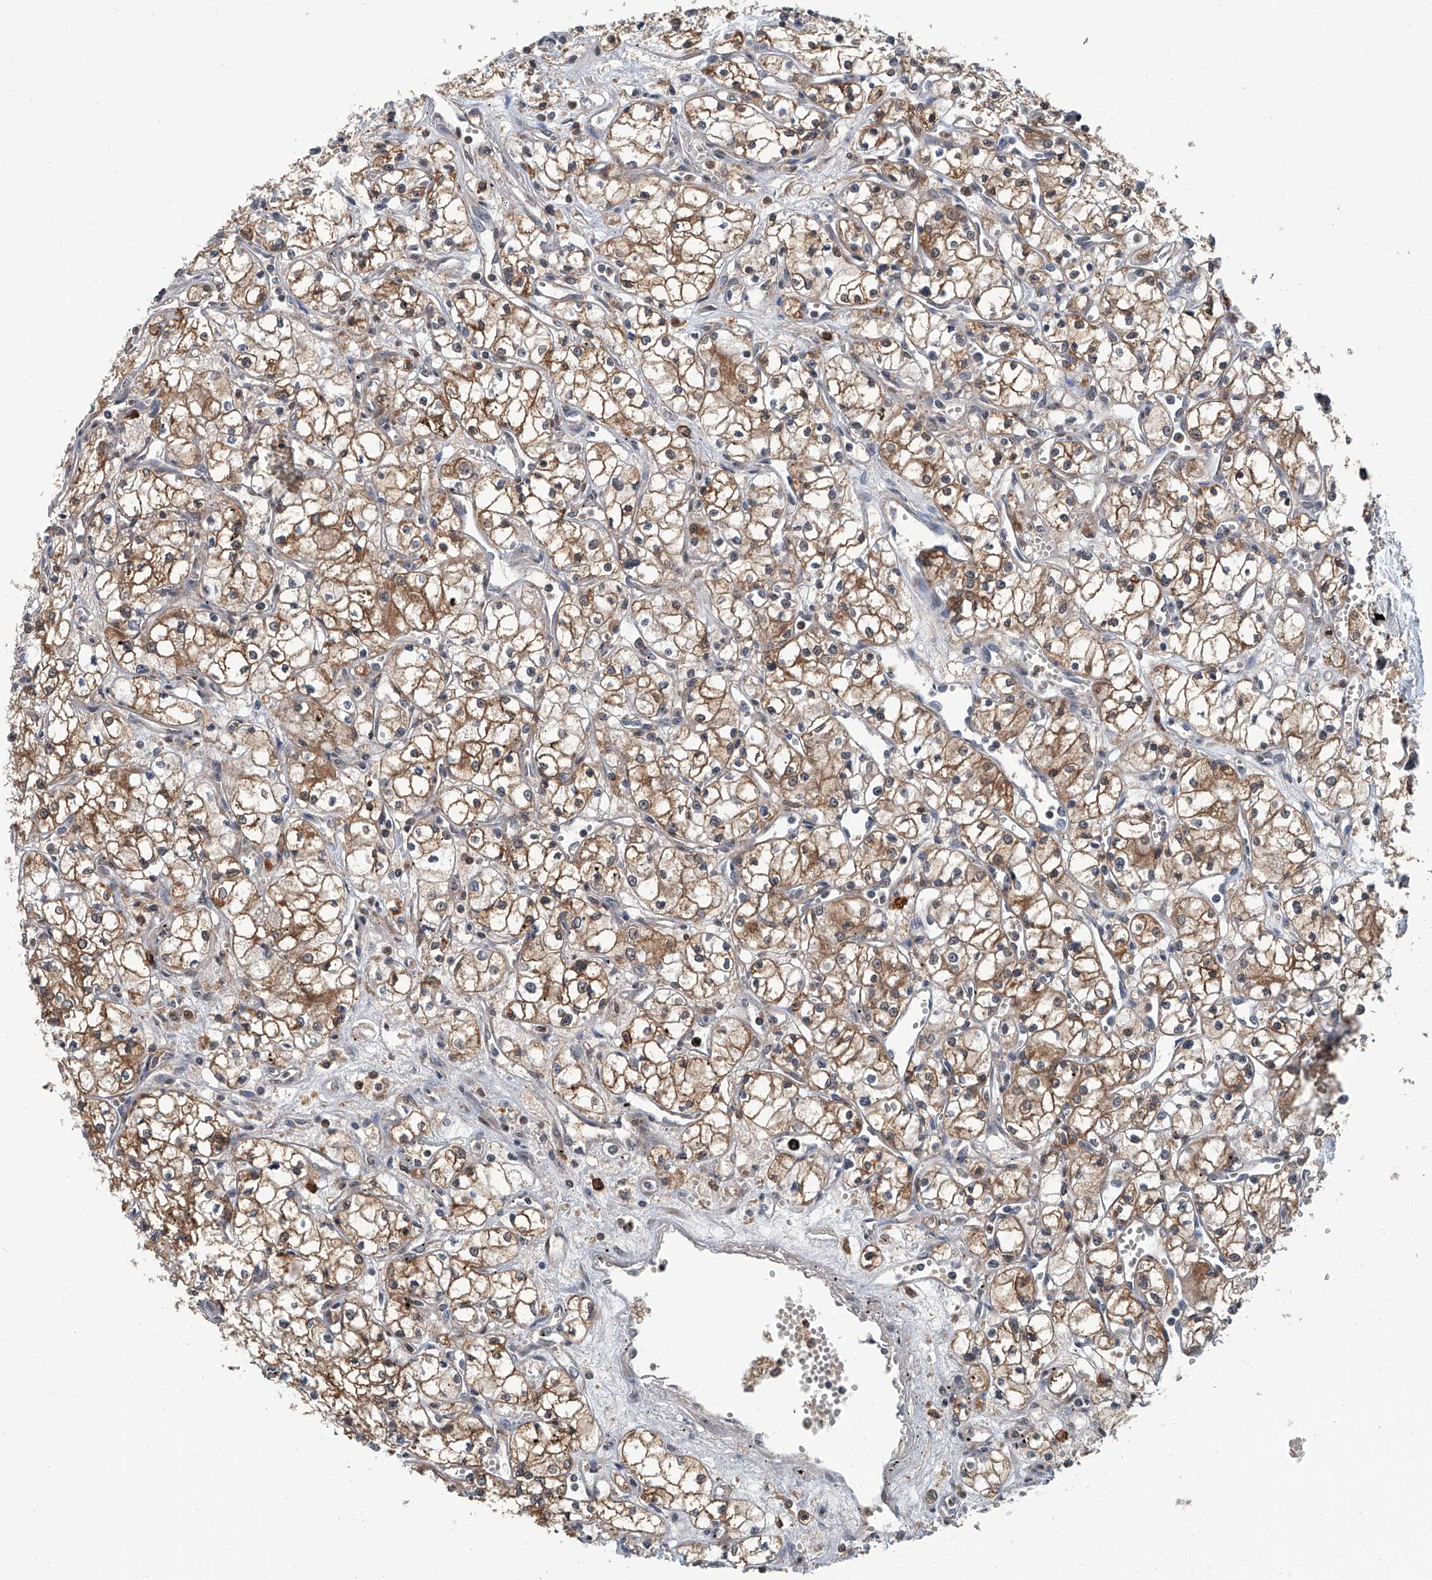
{"staining": {"intensity": "moderate", "quantity": ">75%", "location": "cytoplasmic/membranous"}, "tissue": "renal cancer", "cell_type": "Tumor cells", "image_type": "cancer", "snomed": [{"axis": "morphology", "description": "Adenocarcinoma, NOS"}, {"axis": "topography", "description": "Kidney"}], "caption": "IHC of human renal adenocarcinoma reveals medium levels of moderate cytoplasmic/membranous staining in about >75% of tumor cells.", "gene": "CLK1", "patient": {"sex": "male", "age": 59}}